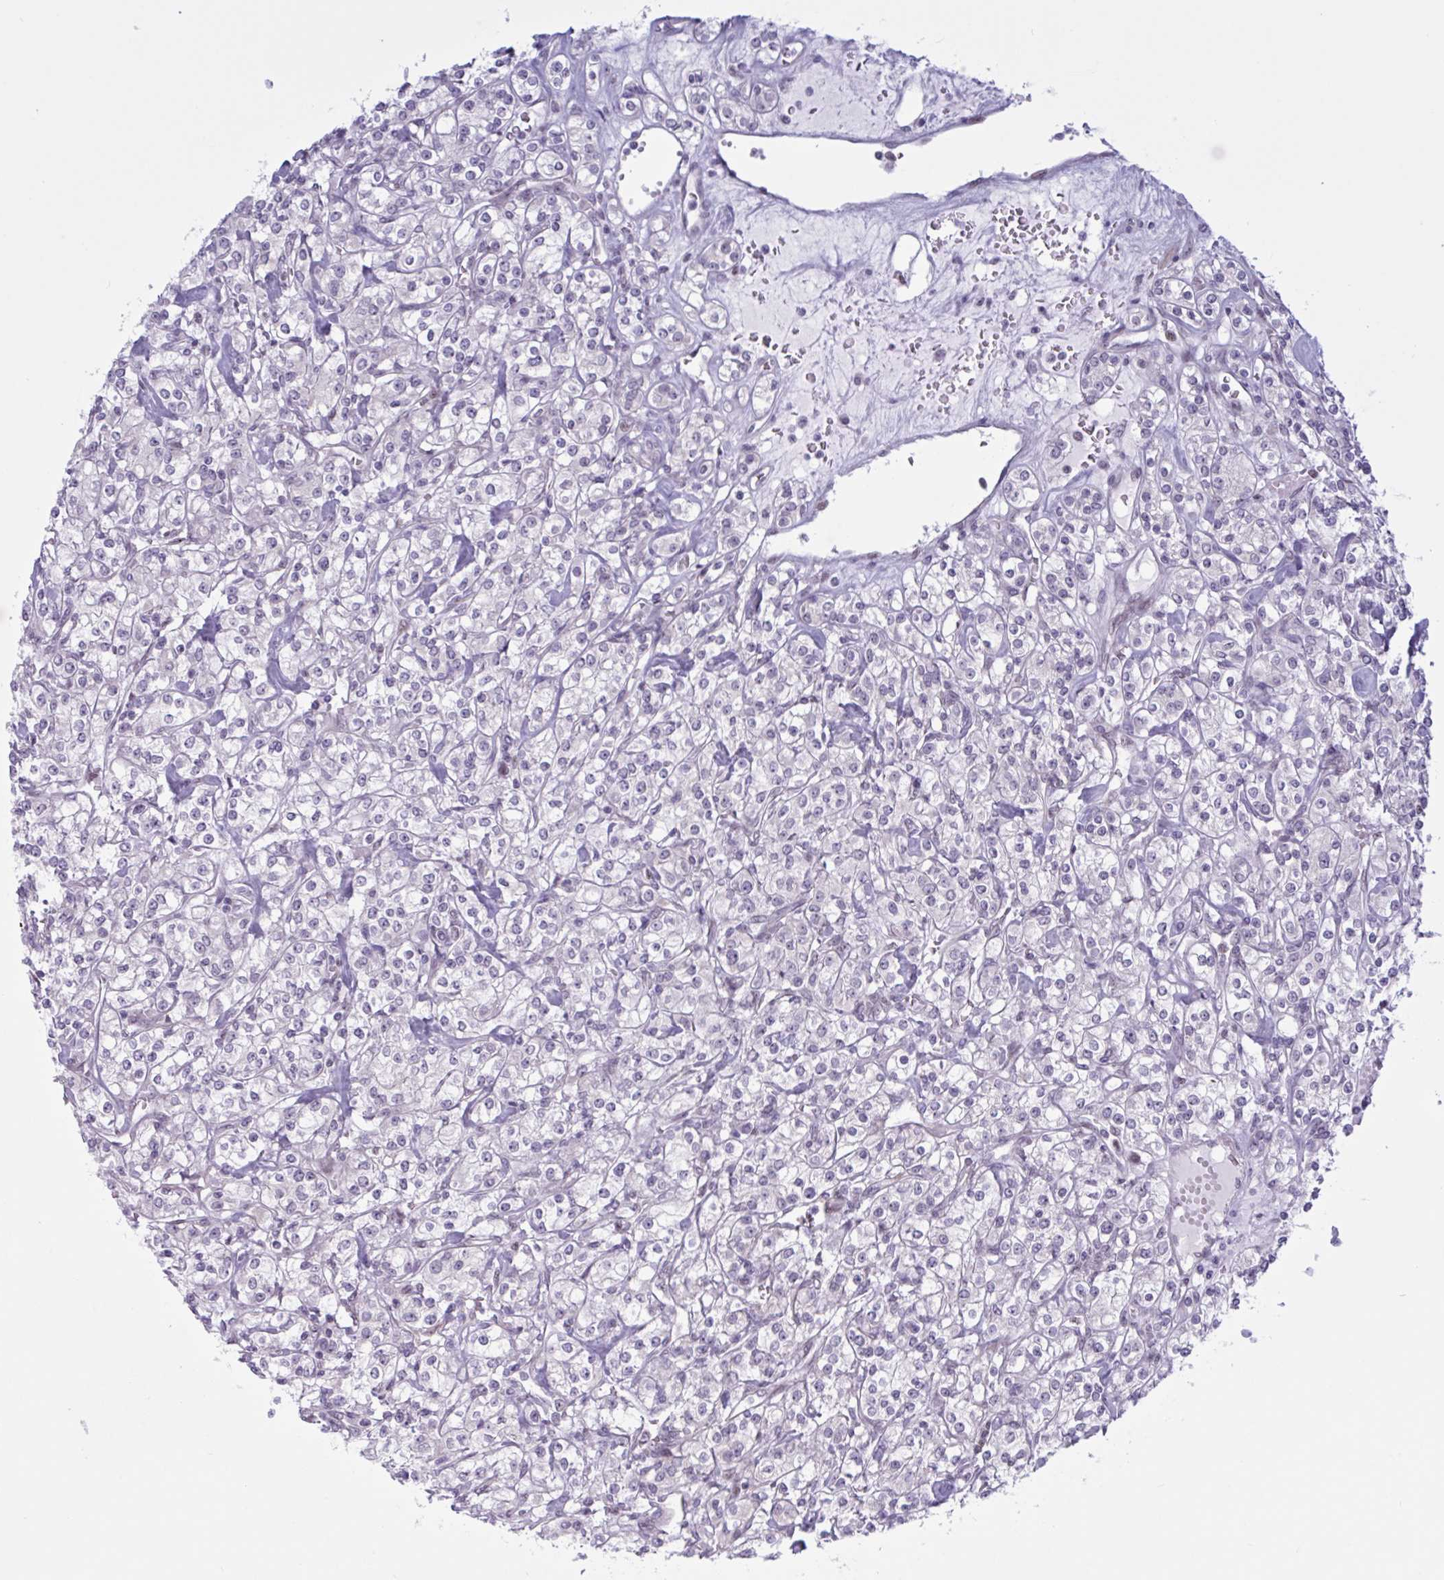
{"staining": {"intensity": "negative", "quantity": "none", "location": "none"}, "tissue": "renal cancer", "cell_type": "Tumor cells", "image_type": "cancer", "snomed": [{"axis": "morphology", "description": "Adenocarcinoma, NOS"}, {"axis": "topography", "description": "Kidney"}], "caption": "Immunohistochemistry (IHC) image of human renal adenocarcinoma stained for a protein (brown), which shows no staining in tumor cells.", "gene": "PRMT6", "patient": {"sex": "male", "age": 77}}